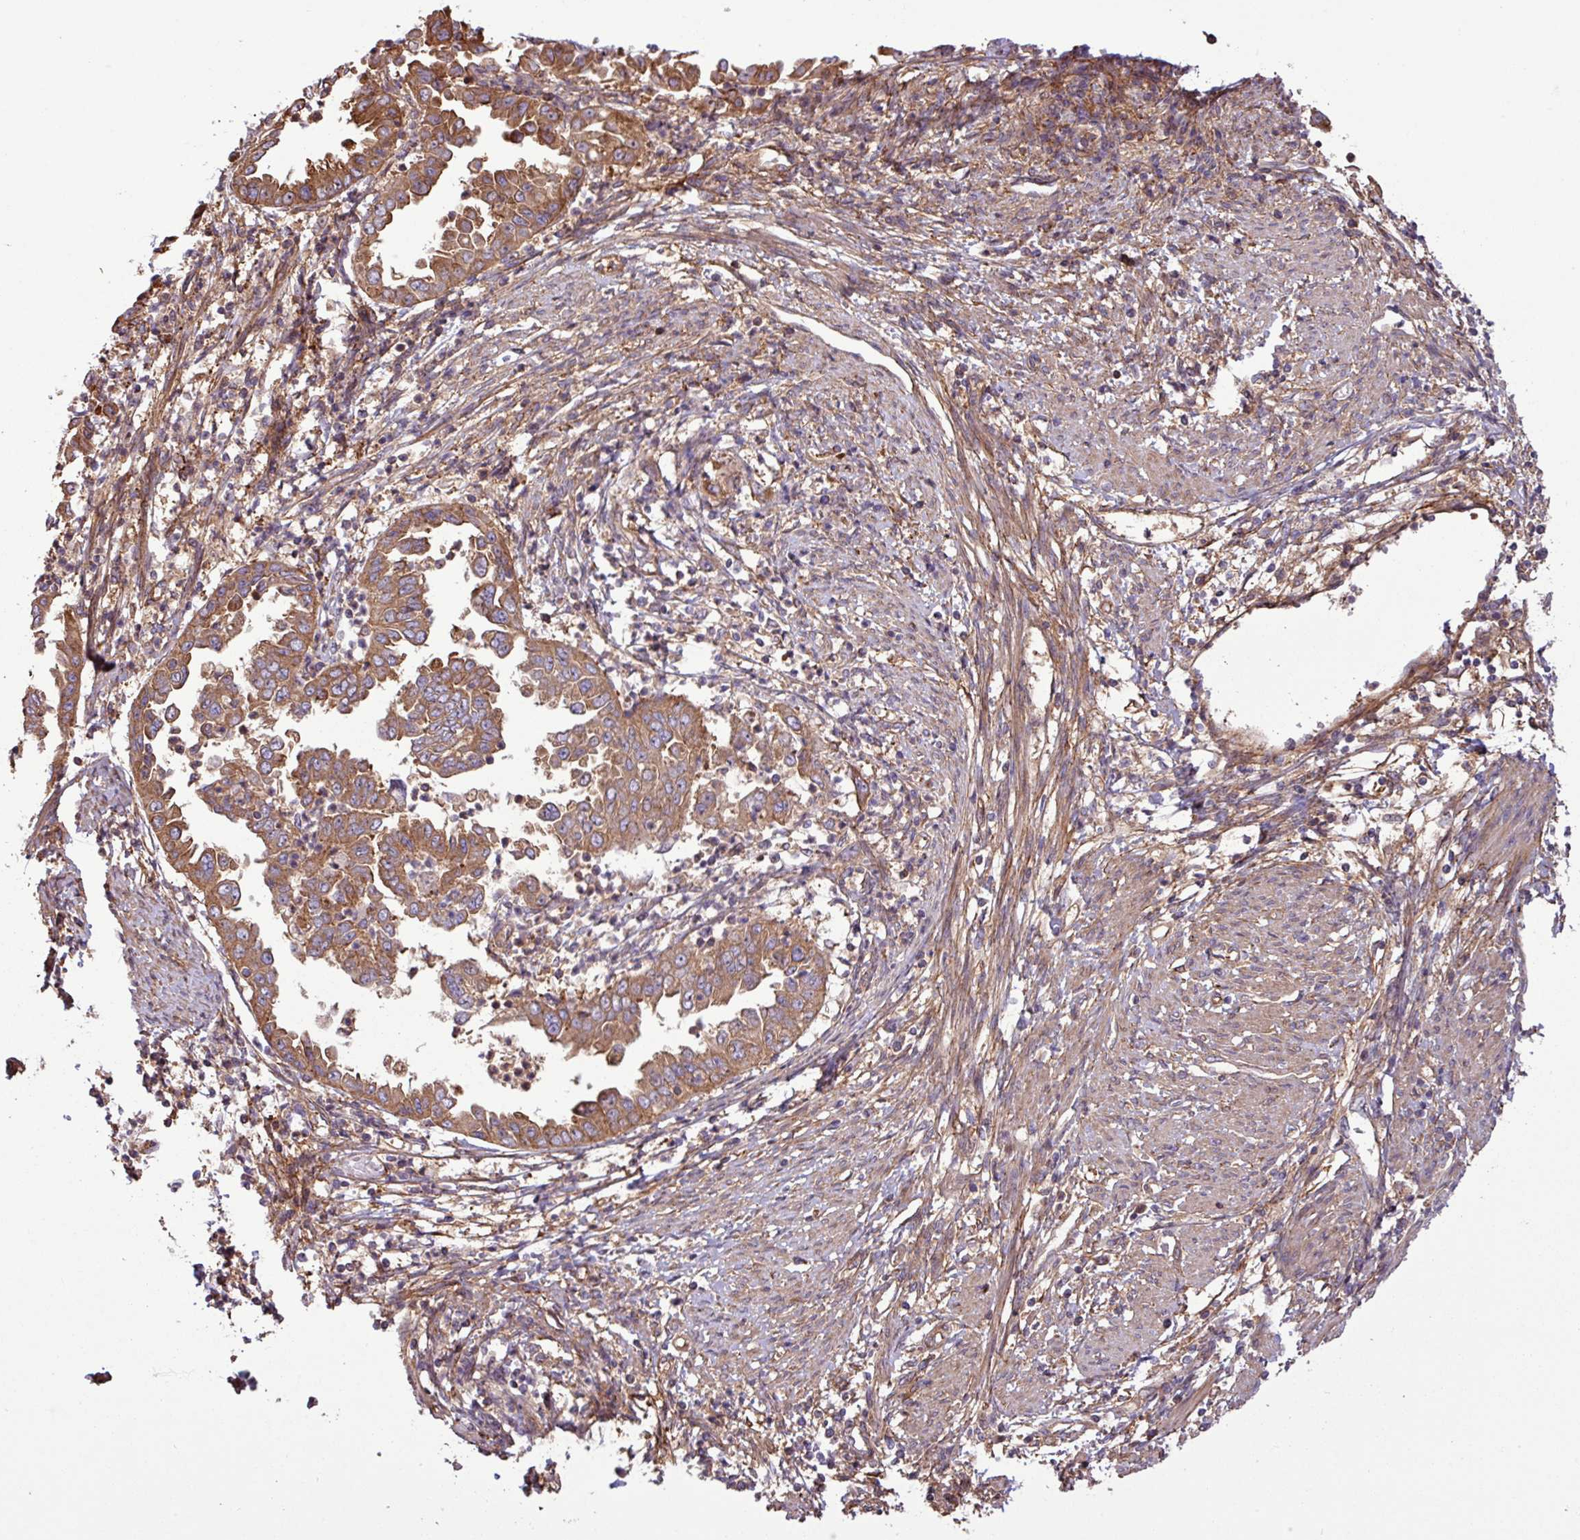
{"staining": {"intensity": "strong", "quantity": ">75%", "location": "cytoplasmic/membranous"}, "tissue": "endometrial cancer", "cell_type": "Tumor cells", "image_type": "cancer", "snomed": [{"axis": "morphology", "description": "Adenocarcinoma, NOS"}, {"axis": "topography", "description": "Endometrium"}], "caption": "DAB (3,3'-diaminobenzidine) immunohistochemical staining of human adenocarcinoma (endometrial) displays strong cytoplasmic/membranous protein expression in approximately >75% of tumor cells.", "gene": "ZNF300", "patient": {"sex": "female", "age": 85}}